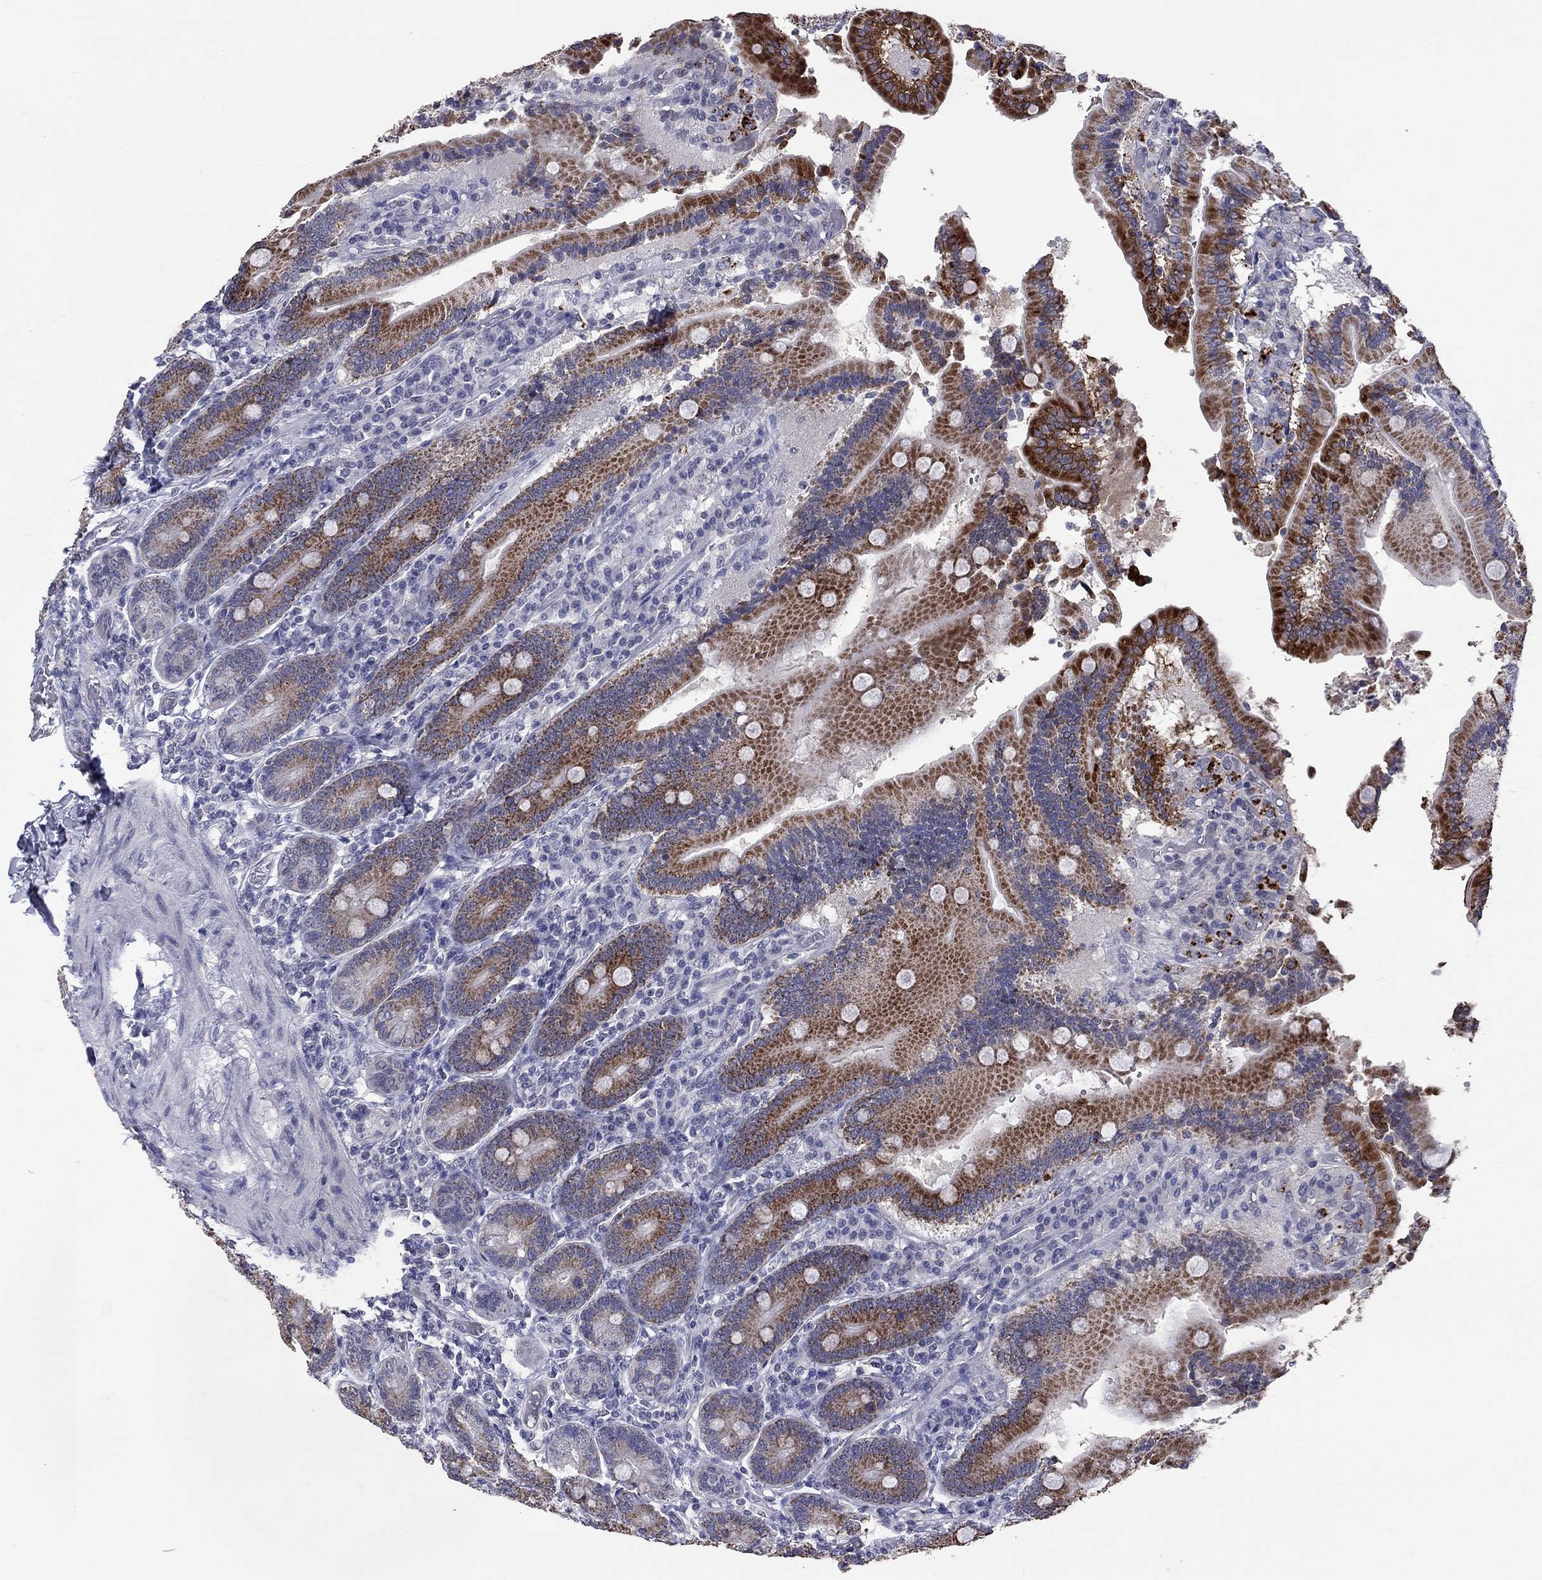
{"staining": {"intensity": "strong", "quantity": ">75%", "location": "cytoplasmic/membranous"}, "tissue": "duodenum", "cell_type": "Glandular cells", "image_type": "normal", "snomed": [{"axis": "morphology", "description": "Normal tissue, NOS"}, {"axis": "topography", "description": "Duodenum"}], "caption": "Immunohistochemical staining of benign human duodenum exhibits high levels of strong cytoplasmic/membranous positivity in approximately >75% of glandular cells. Ihc stains the protein in brown and the nuclei are stained blue.", "gene": "SHOC2", "patient": {"sex": "female", "age": 62}}